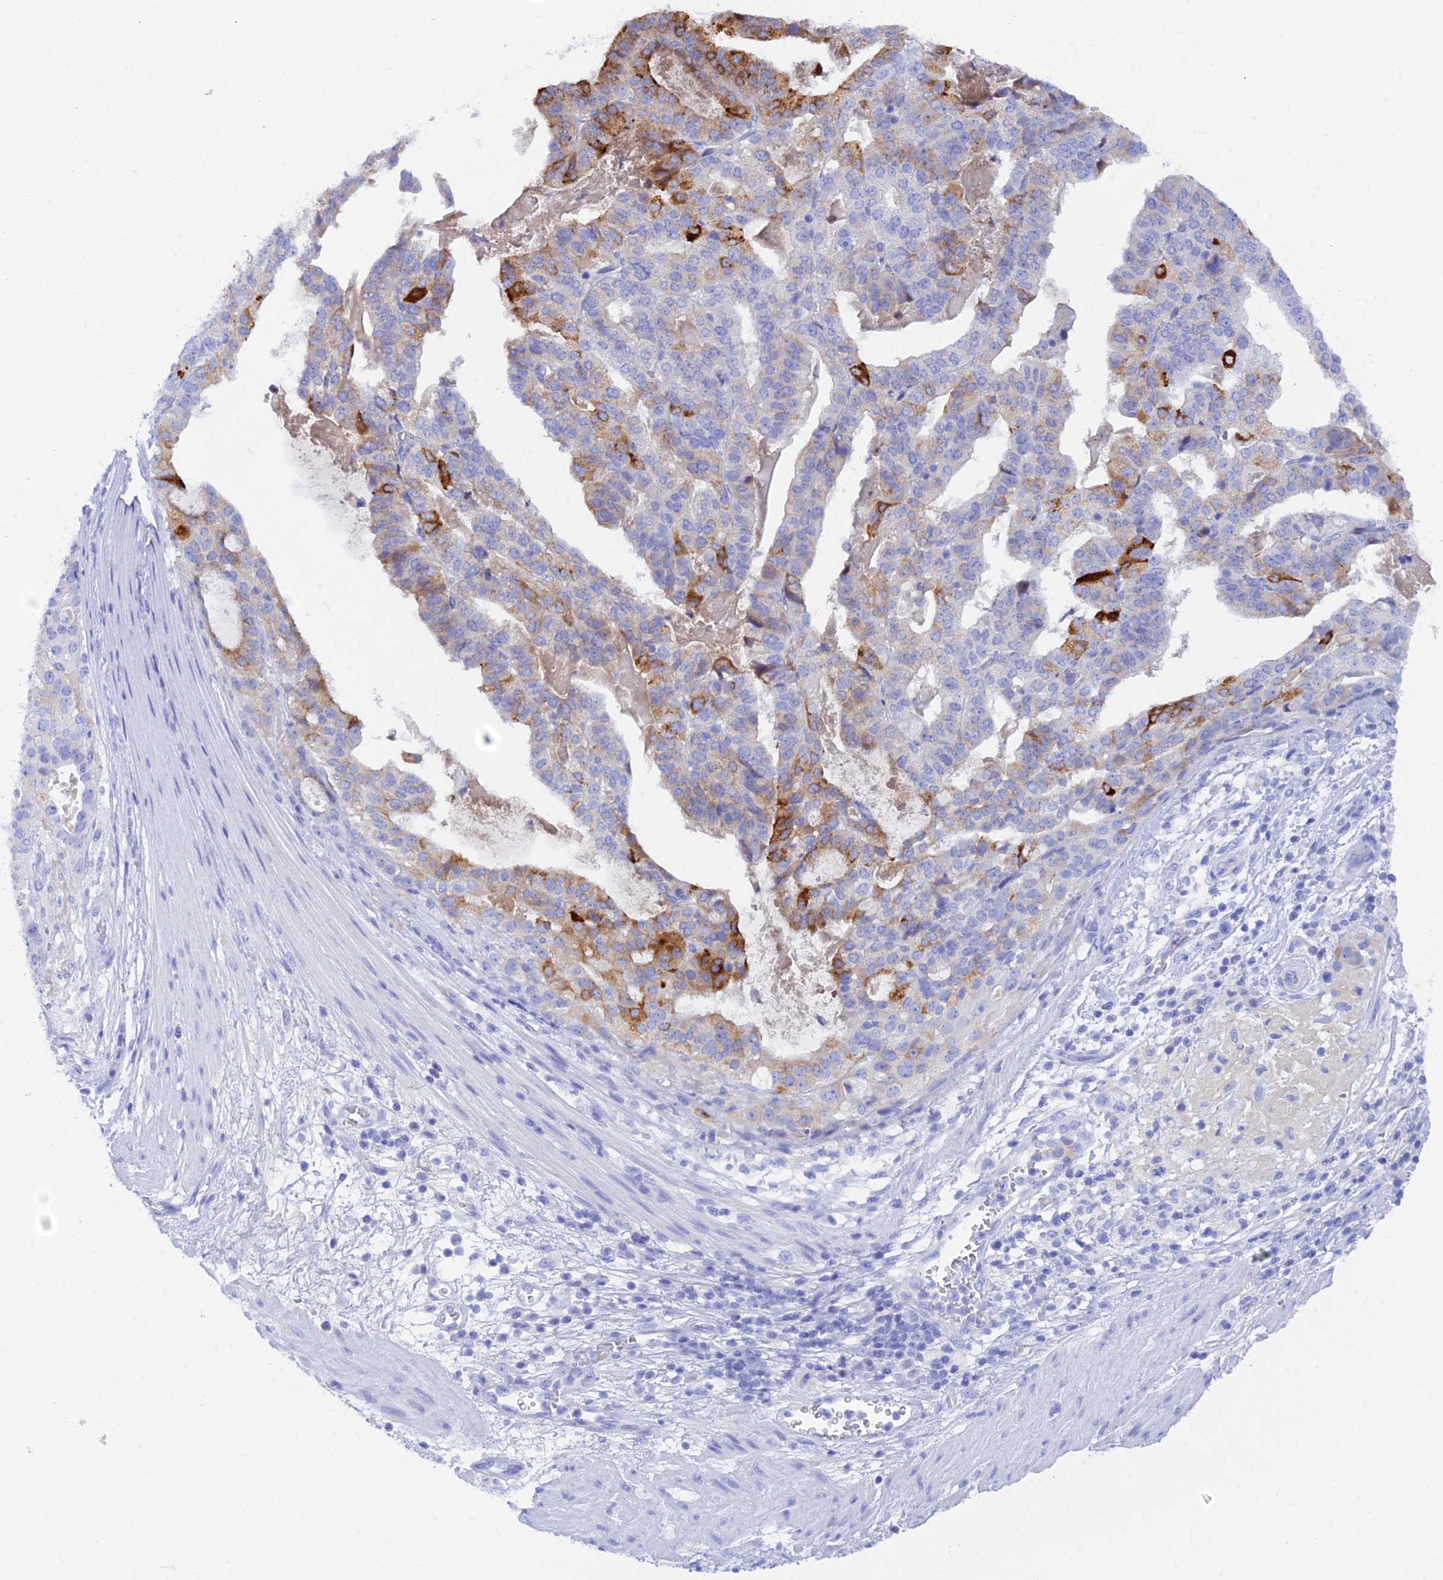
{"staining": {"intensity": "strong", "quantity": "<25%", "location": "cytoplasmic/membranous"}, "tissue": "stomach cancer", "cell_type": "Tumor cells", "image_type": "cancer", "snomed": [{"axis": "morphology", "description": "Adenocarcinoma, NOS"}, {"axis": "topography", "description": "Stomach"}], "caption": "Immunohistochemical staining of human stomach adenocarcinoma demonstrates medium levels of strong cytoplasmic/membranous protein staining in about <25% of tumor cells. The protein is stained brown, and the nuclei are stained in blue (DAB (3,3'-diaminobenzidine) IHC with brightfield microscopy, high magnification).", "gene": "REG1A", "patient": {"sex": "male", "age": 48}}